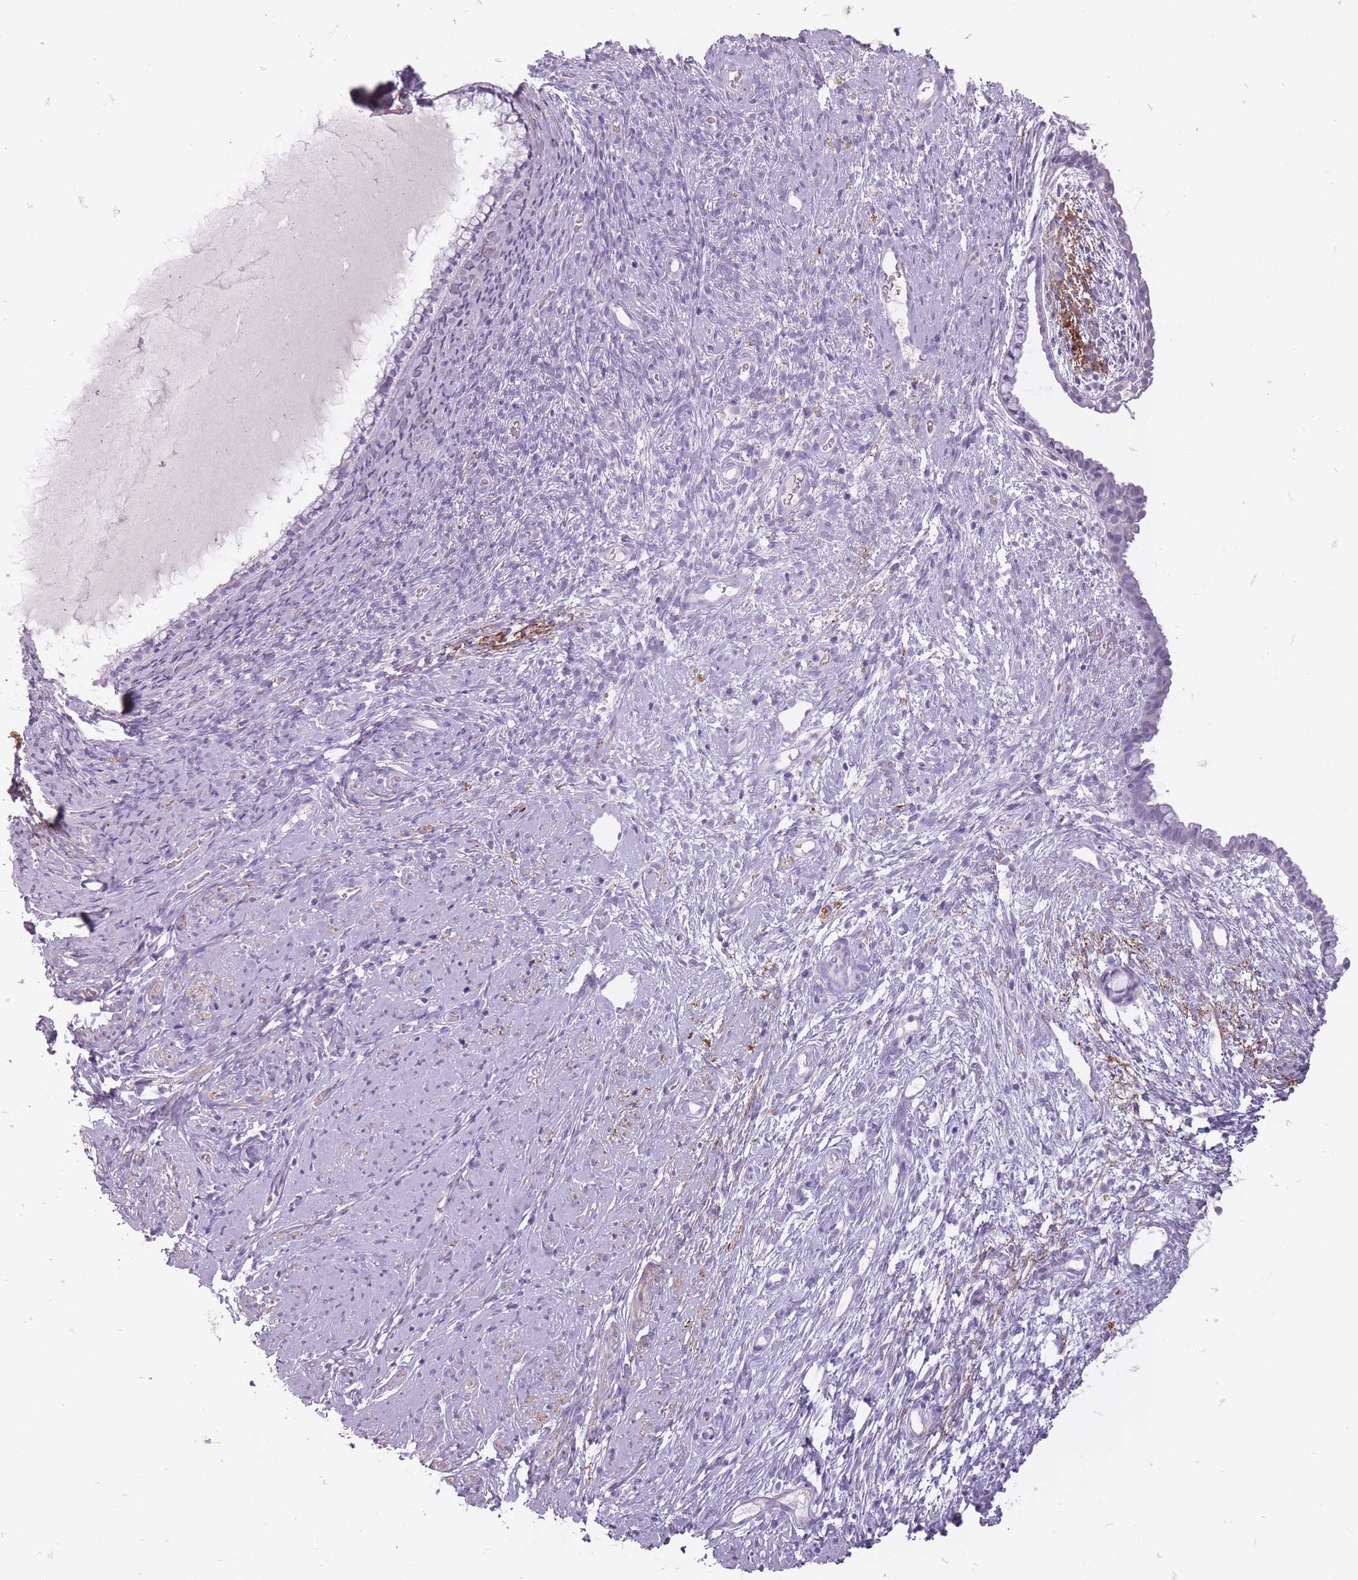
{"staining": {"intensity": "negative", "quantity": "none", "location": "none"}, "tissue": "cervix", "cell_type": "Glandular cells", "image_type": "normal", "snomed": [{"axis": "morphology", "description": "Normal tissue, NOS"}, {"axis": "topography", "description": "Cervix"}], "caption": "DAB (3,3'-diaminobenzidine) immunohistochemical staining of normal cervix demonstrates no significant positivity in glandular cells. (Brightfield microscopy of DAB IHC at high magnification).", "gene": "RFX4", "patient": {"sex": "female", "age": 76}}